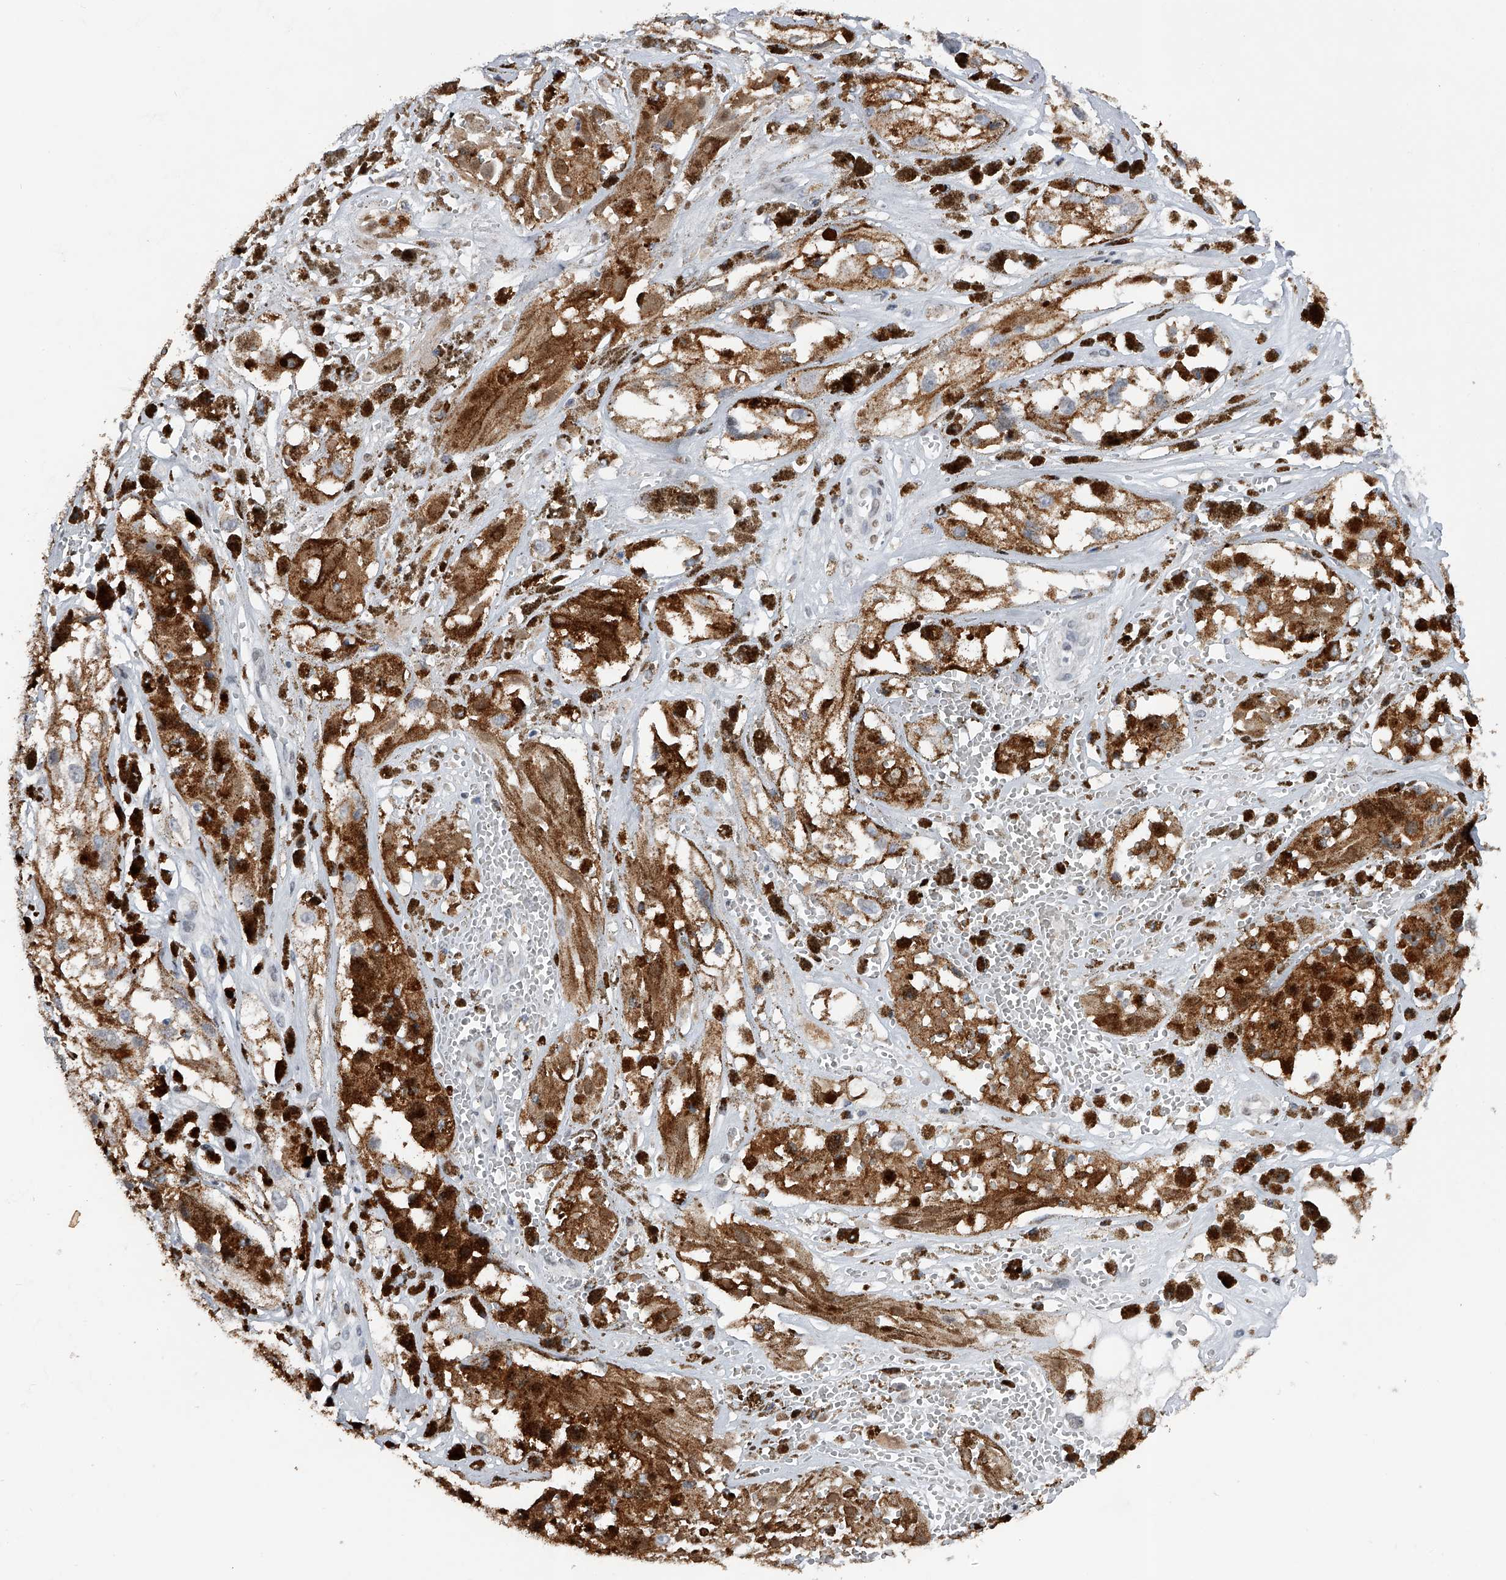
{"staining": {"intensity": "negative", "quantity": "none", "location": "none"}, "tissue": "melanoma", "cell_type": "Tumor cells", "image_type": "cancer", "snomed": [{"axis": "morphology", "description": "Malignant melanoma, NOS"}, {"axis": "topography", "description": "Skin"}], "caption": "DAB (3,3'-diaminobenzidine) immunohistochemical staining of human malignant melanoma displays no significant positivity in tumor cells.", "gene": "RWDD2A", "patient": {"sex": "male", "age": 88}}